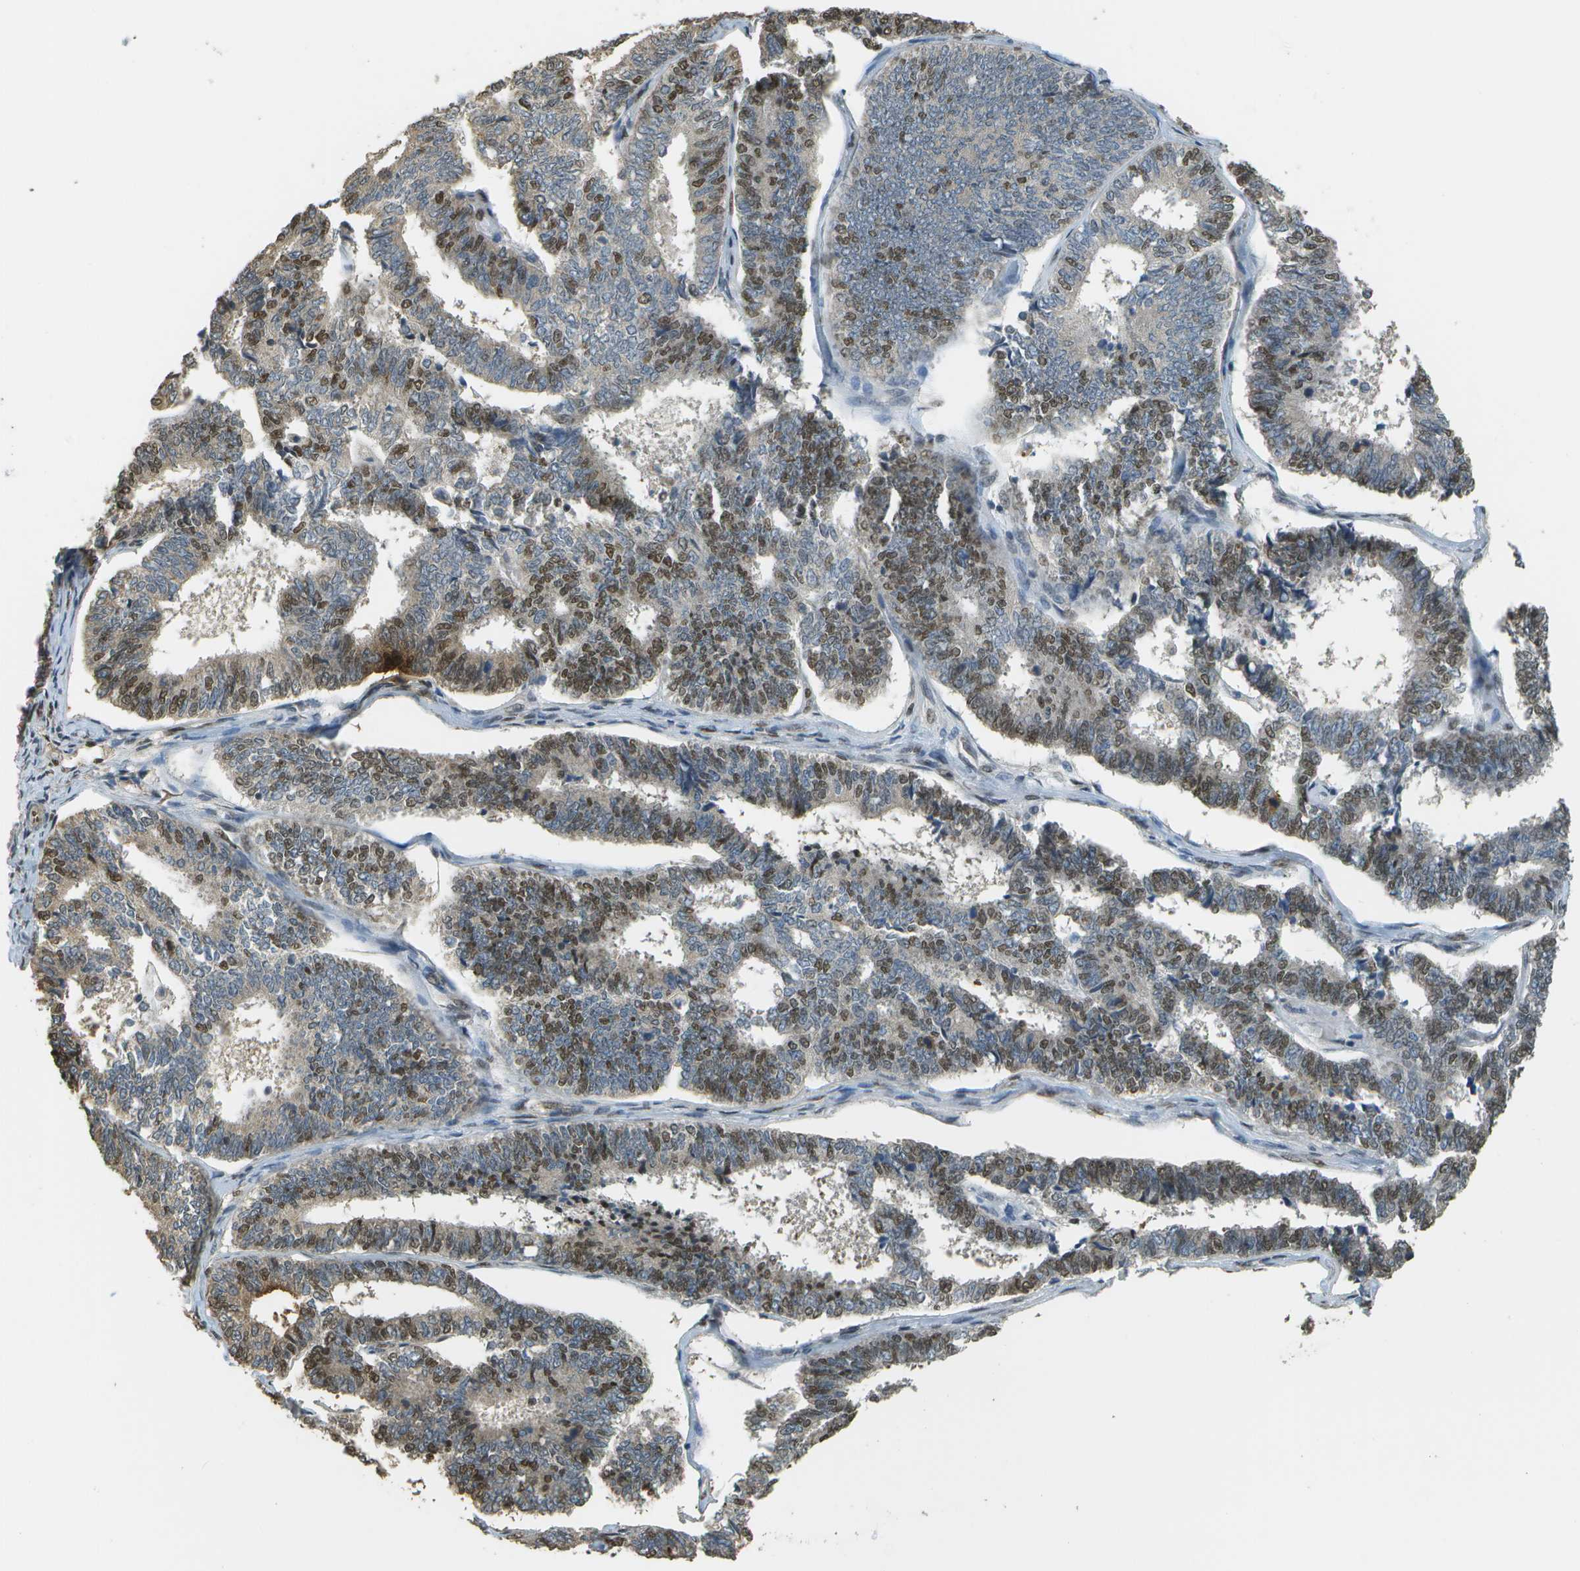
{"staining": {"intensity": "moderate", "quantity": "25%-75%", "location": "nuclear"}, "tissue": "endometrial cancer", "cell_type": "Tumor cells", "image_type": "cancer", "snomed": [{"axis": "morphology", "description": "Adenocarcinoma, NOS"}, {"axis": "topography", "description": "Endometrium"}], "caption": "Immunohistochemistry (DAB (3,3'-diaminobenzidine)) staining of adenocarcinoma (endometrial) exhibits moderate nuclear protein positivity in about 25%-75% of tumor cells.", "gene": "ABL2", "patient": {"sex": "female", "age": 70}}